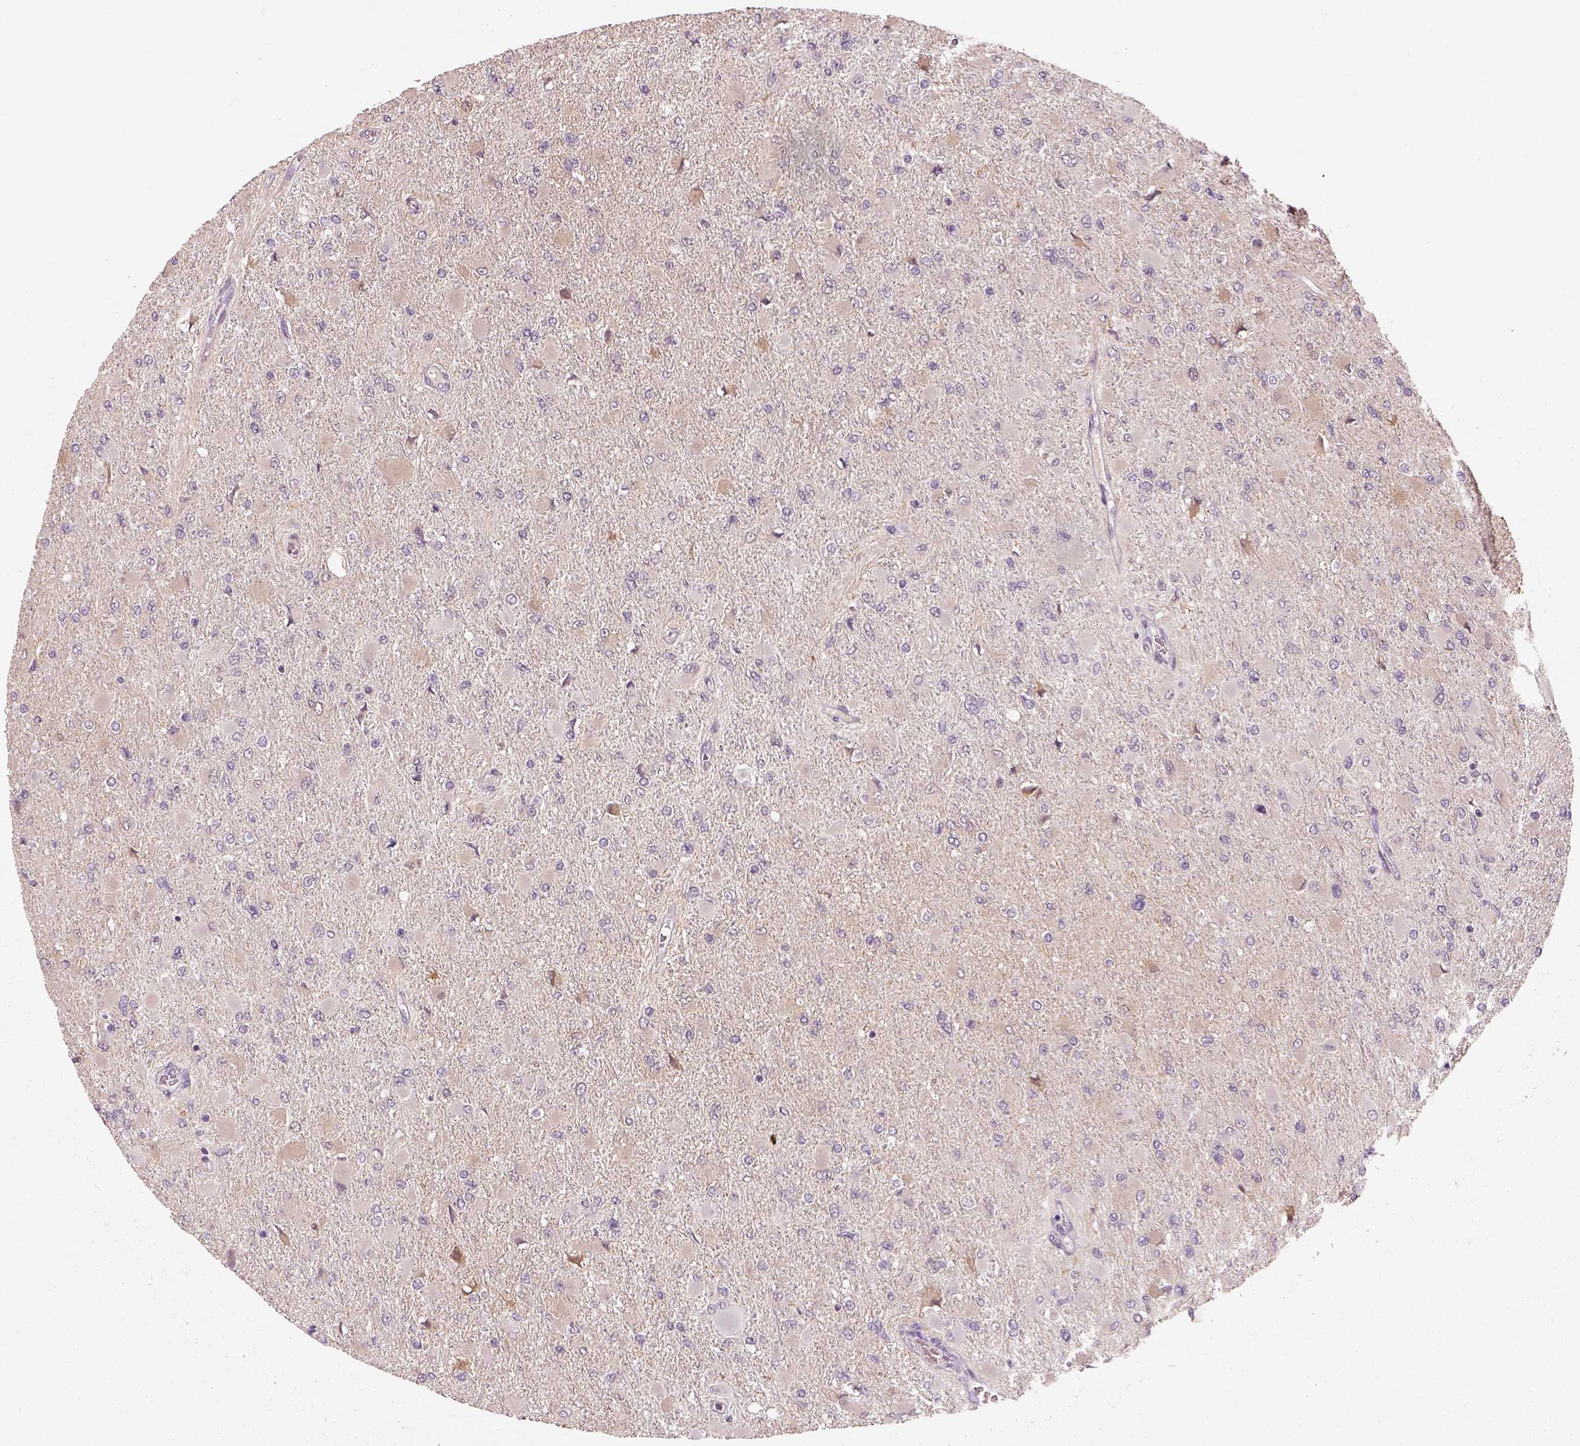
{"staining": {"intensity": "weak", "quantity": "<25%", "location": "cytoplasmic/membranous"}, "tissue": "glioma", "cell_type": "Tumor cells", "image_type": "cancer", "snomed": [{"axis": "morphology", "description": "Glioma, malignant, High grade"}, {"axis": "topography", "description": "Cerebral cortex"}], "caption": "Protein analysis of glioma reveals no significant expression in tumor cells.", "gene": "GDNF", "patient": {"sex": "female", "age": 36}}